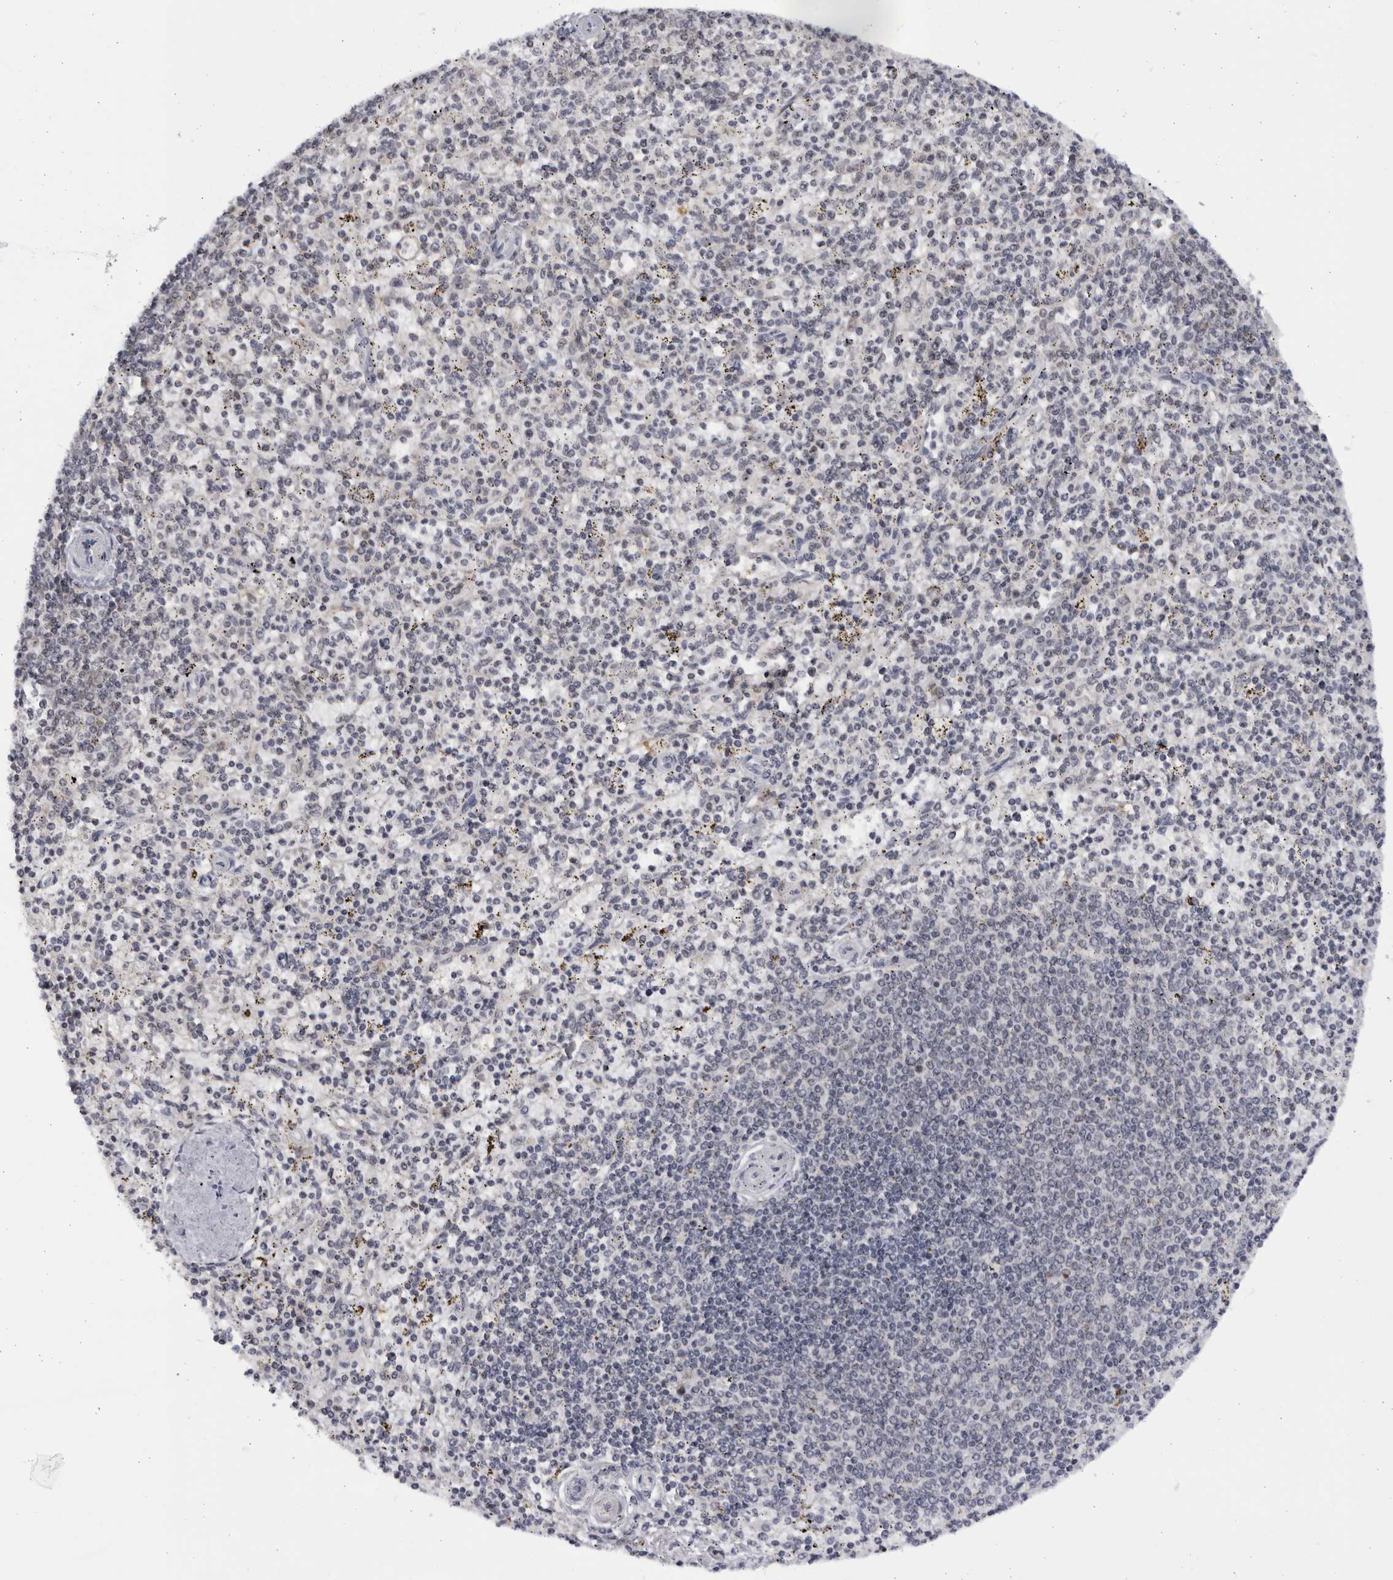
{"staining": {"intensity": "moderate", "quantity": "<25%", "location": "cytoplasmic/membranous"}, "tissue": "spleen", "cell_type": "Cells in red pulp", "image_type": "normal", "snomed": [{"axis": "morphology", "description": "Normal tissue, NOS"}, {"axis": "topography", "description": "Spleen"}], "caption": "Moderate cytoplasmic/membranous staining is identified in approximately <25% of cells in red pulp in normal spleen.", "gene": "SLC25A22", "patient": {"sex": "male", "age": 72}}